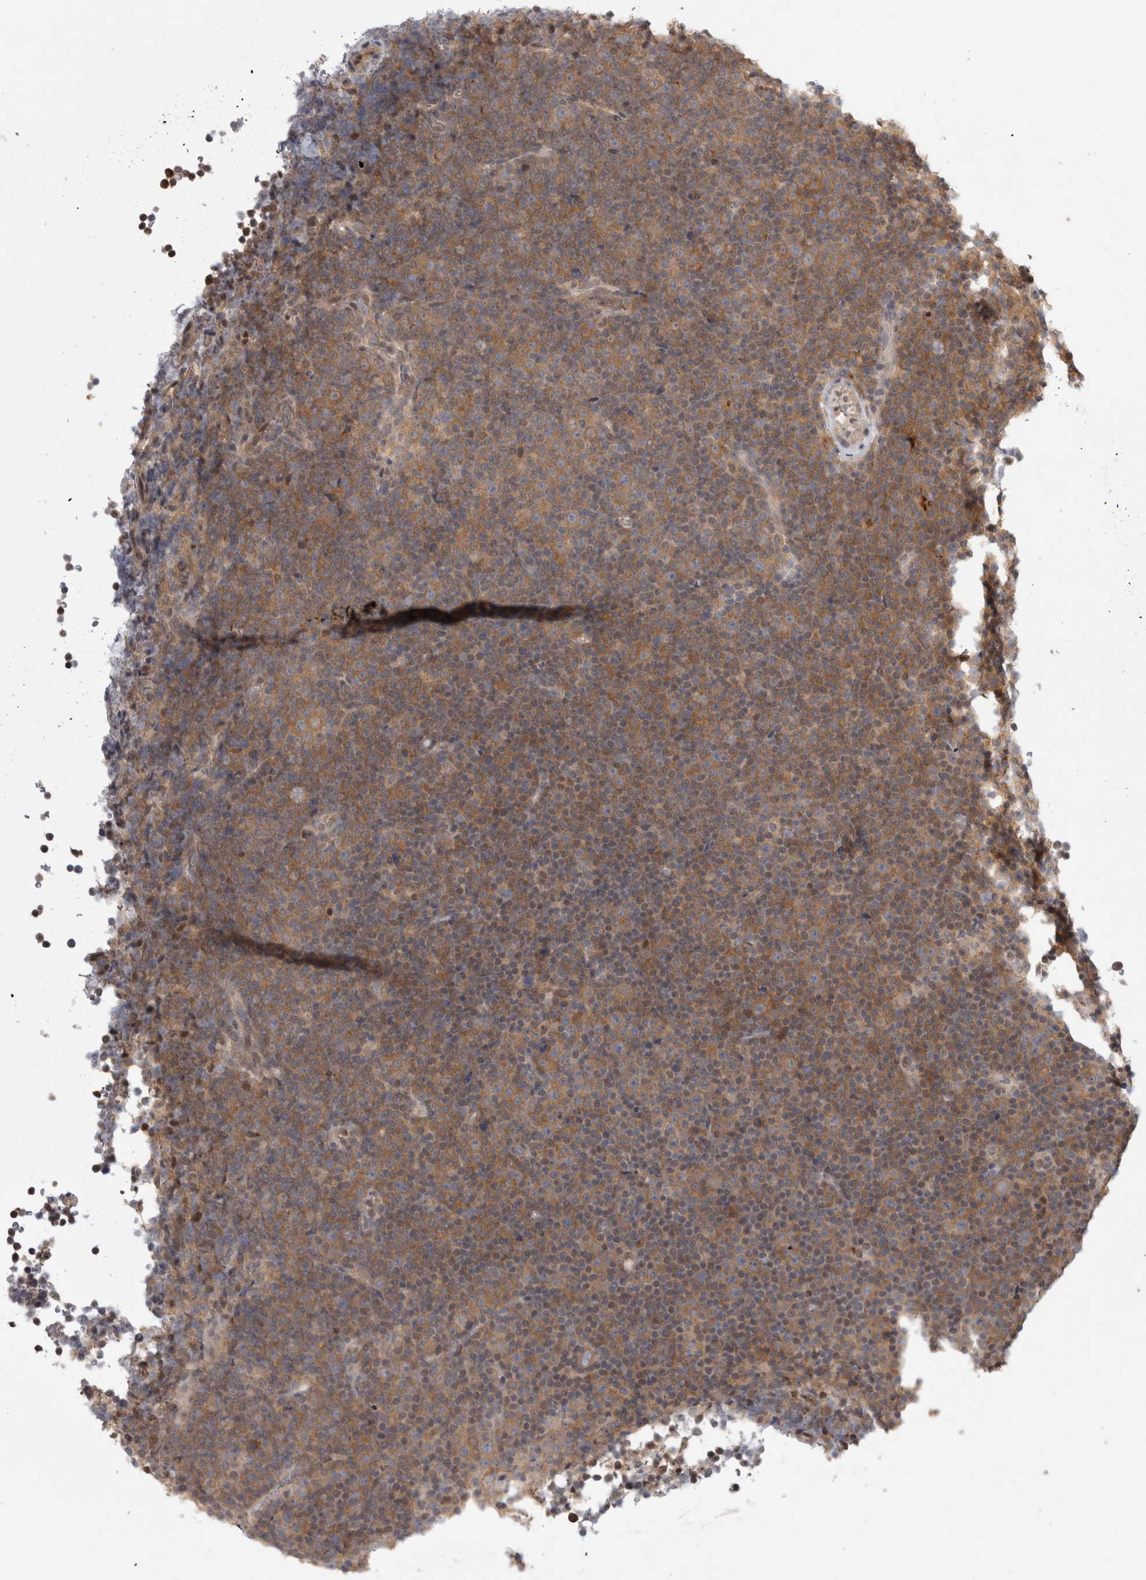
{"staining": {"intensity": "moderate", "quantity": ">75%", "location": "cytoplasmic/membranous"}, "tissue": "lymphoma", "cell_type": "Tumor cells", "image_type": "cancer", "snomed": [{"axis": "morphology", "description": "Malignant lymphoma, non-Hodgkin's type, Low grade"}, {"axis": "topography", "description": "Lymph node"}], "caption": "This histopathology image exhibits IHC staining of human lymphoma, with medium moderate cytoplasmic/membranous expression in approximately >75% of tumor cells.", "gene": "PIGP", "patient": {"sex": "female", "age": 67}}